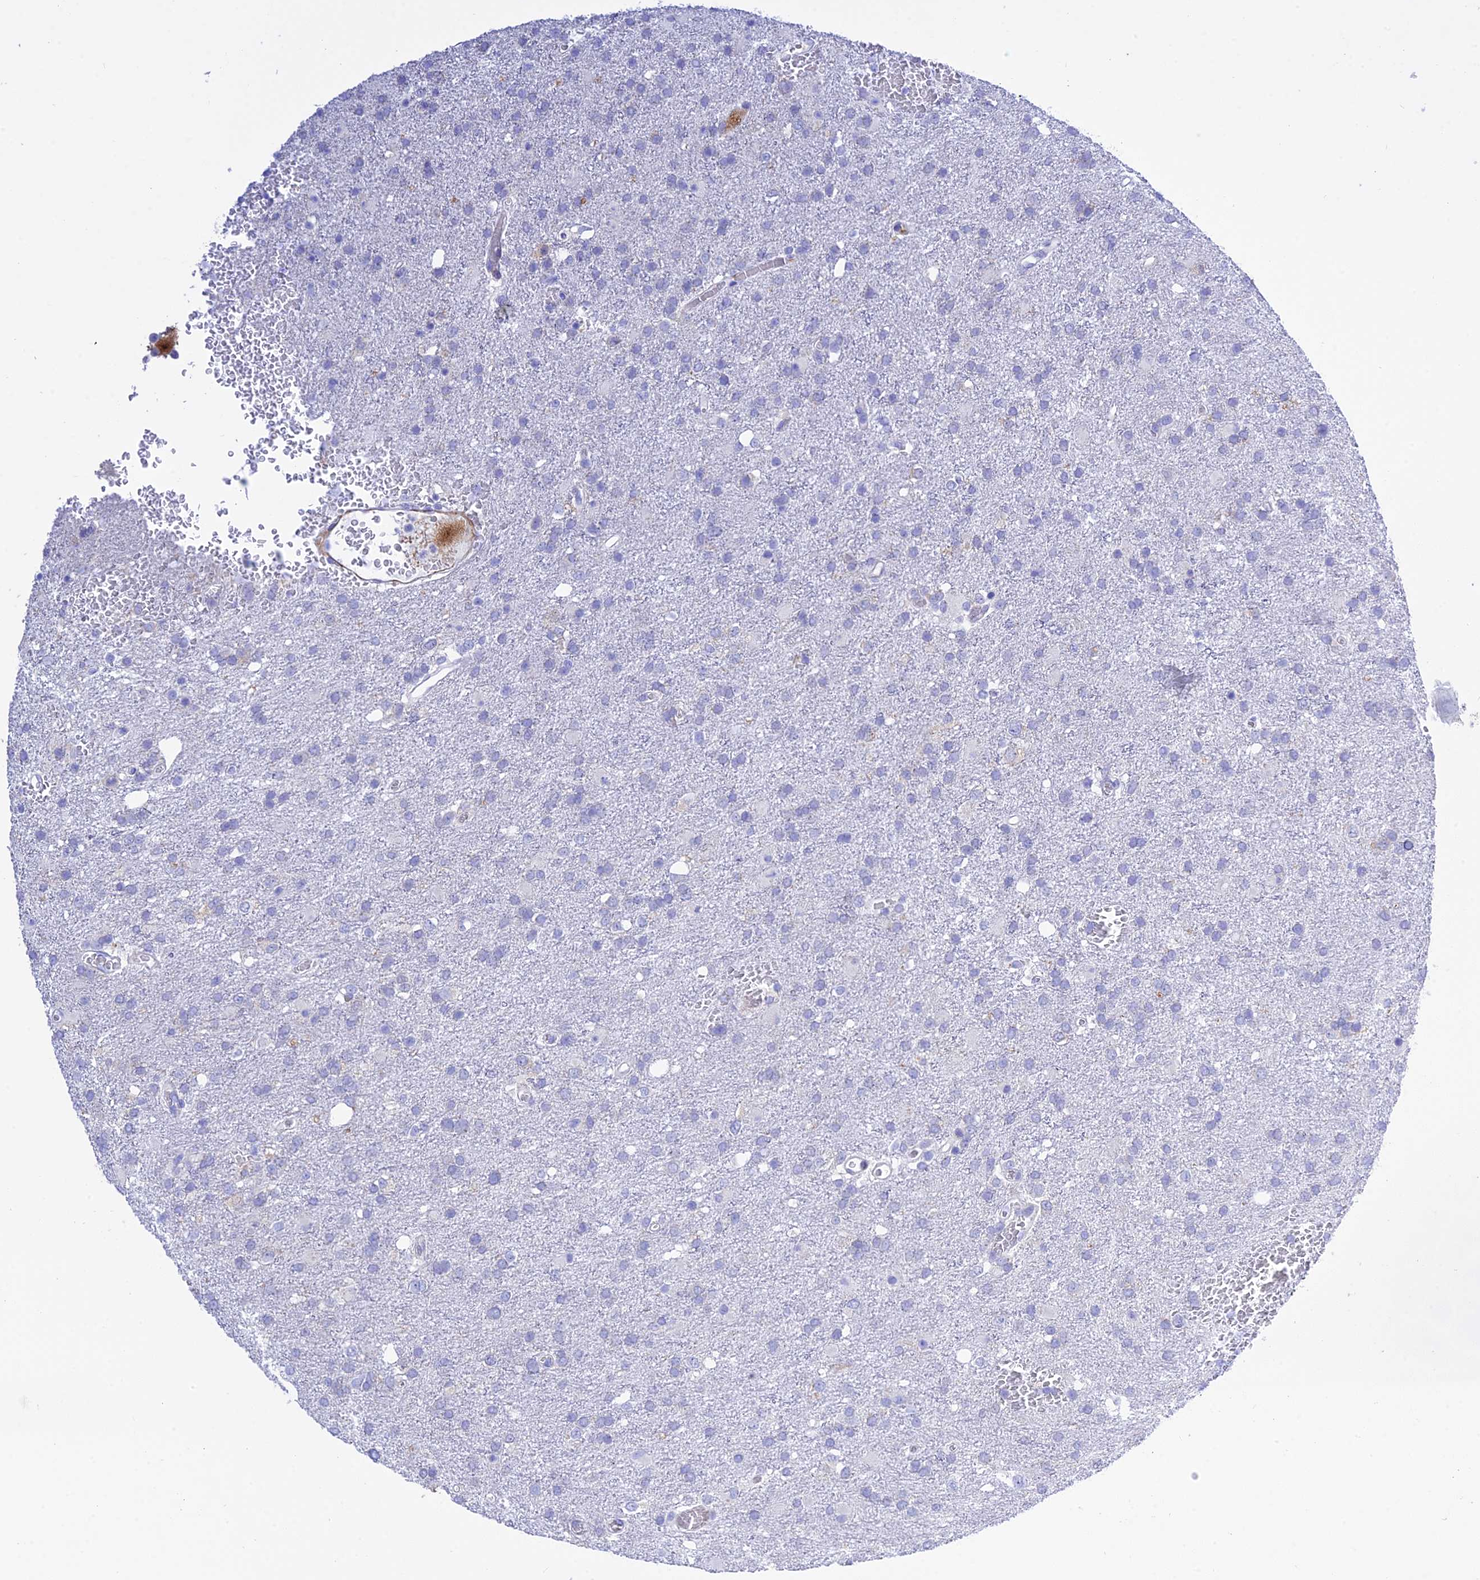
{"staining": {"intensity": "negative", "quantity": "none", "location": "none"}, "tissue": "glioma", "cell_type": "Tumor cells", "image_type": "cancer", "snomed": [{"axis": "morphology", "description": "Glioma, malignant, High grade"}, {"axis": "topography", "description": "Brain"}], "caption": "The photomicrograph shows no significant positivity in tumor cells of malignant high-grade glioma.", "gene": "FRA10AC1", "patient": {"sex": "female", "age": 74}}